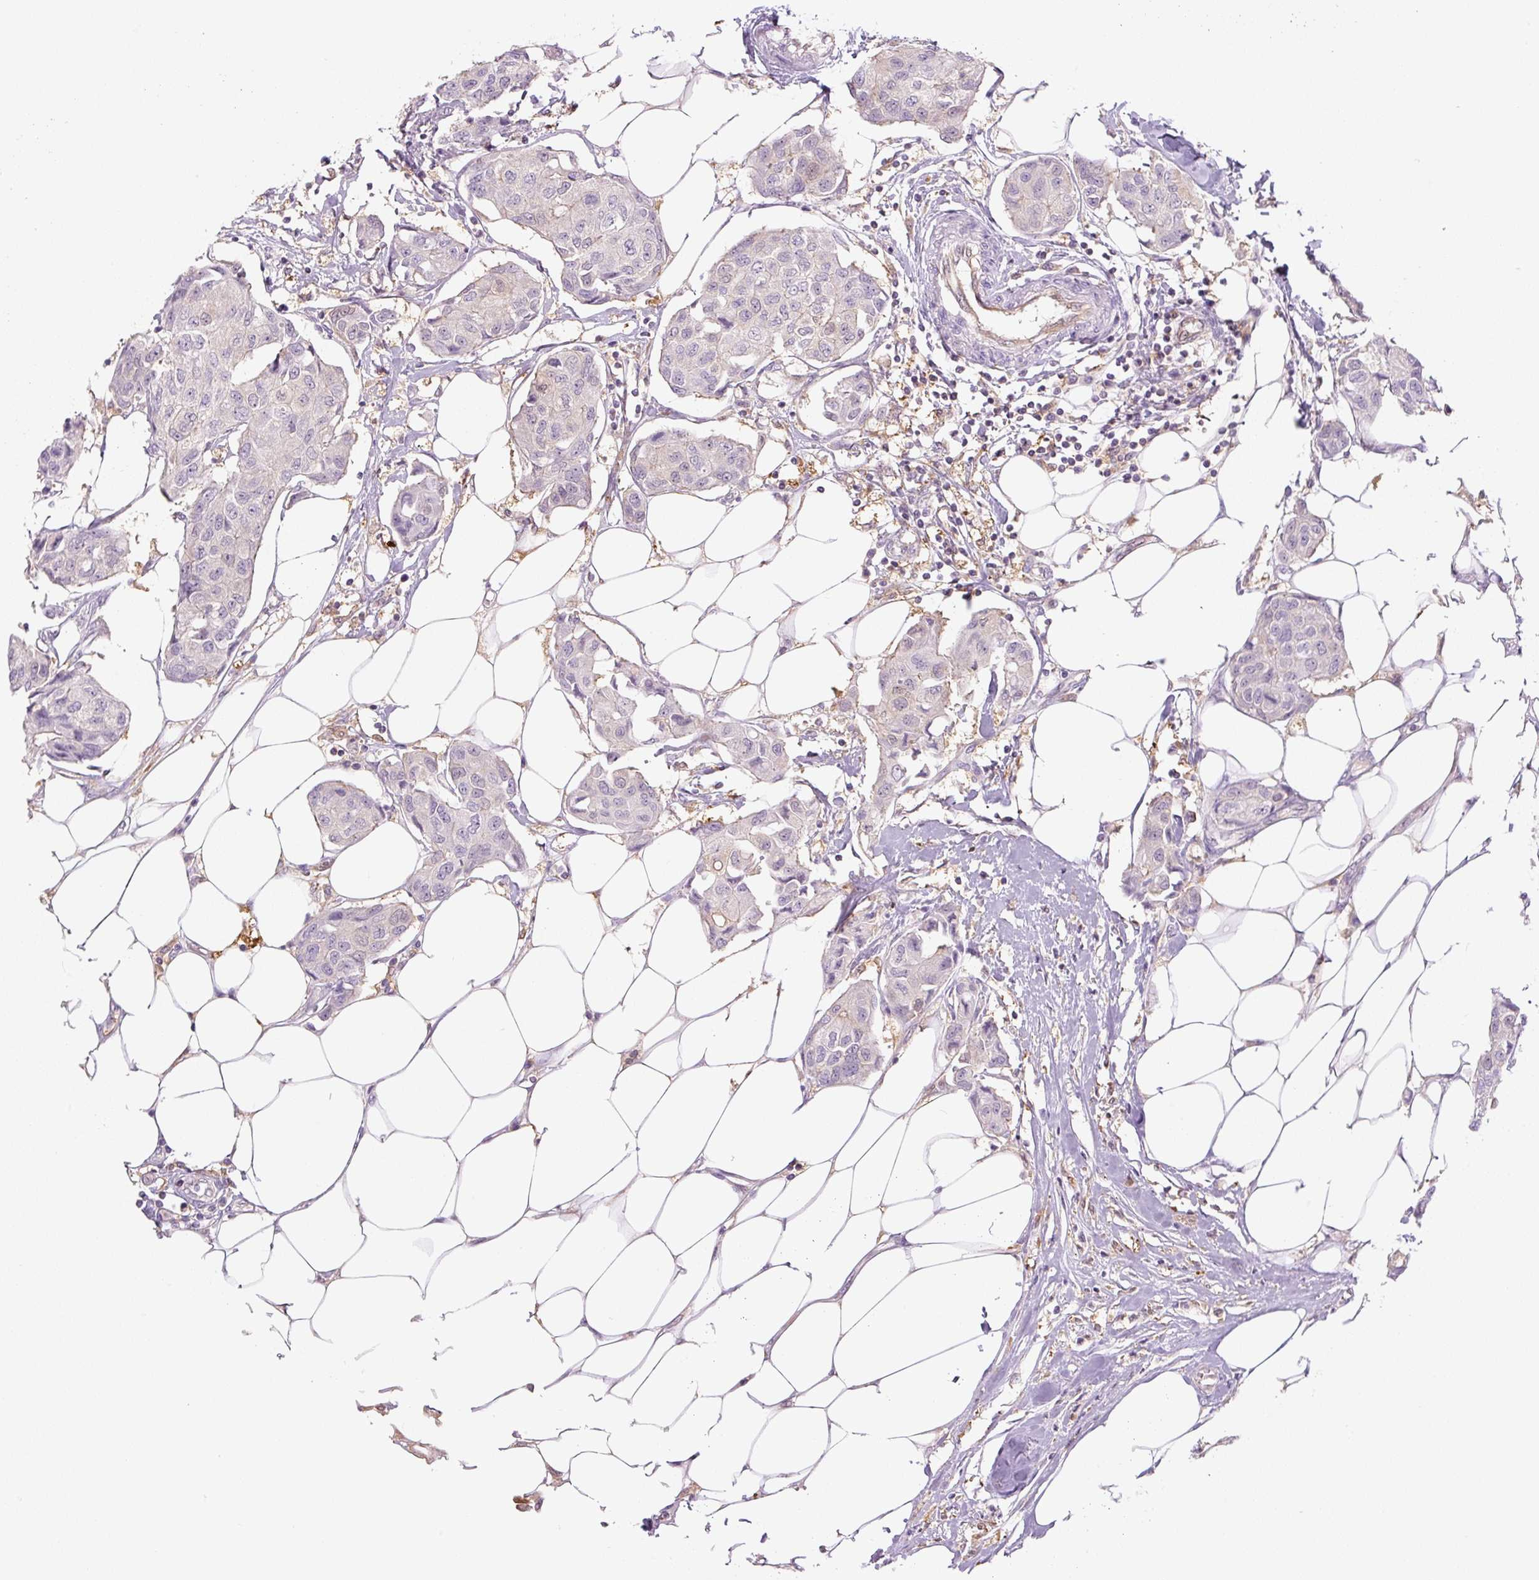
{"staining": {"intensity": "negative", "quantity": "none", "location": "none"}, "tissue": "breast cancer", "cell_type": "Tumor cells", "image_type": "cancer", "snomed": [{"axis": "morphology", "description": "Duct carcinoma"}, {"axis": "topography", "description": "Breast"}, {"axis": "topography", "description": "Lymph node"}], "caption": "This is an immunohistochemistry (IHC) image of human invasive ductal carcinoma (breast). There is no positivity in tumor cells.", "gene": "SPSB2", "patient": {"sex": "female", "age": 80}}